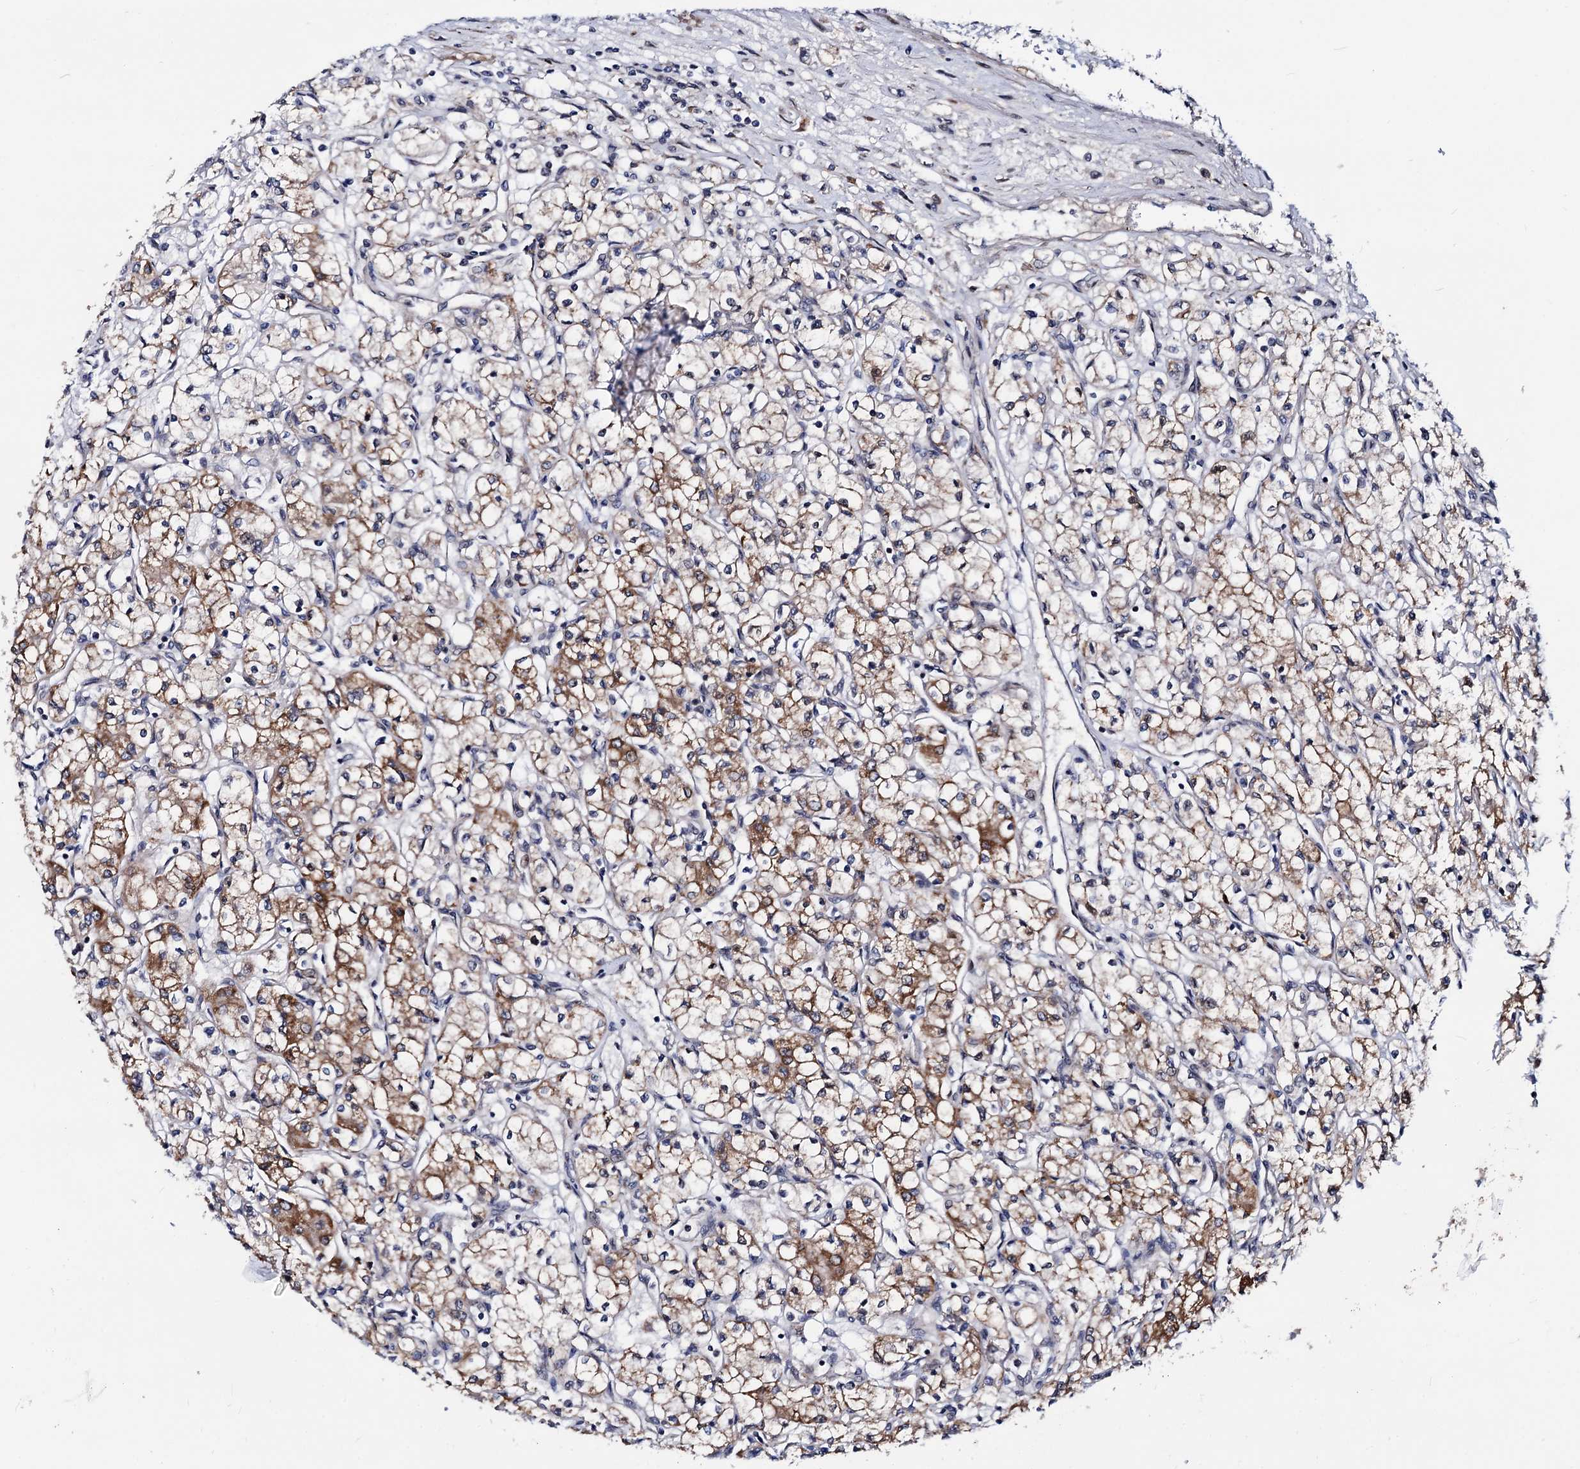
{"staining": {"intensity": "moderate", "quantity": ">75%", "location": "cytoplasmic/membranous"}, "tissue": "renal cancer", "cell_type": "Tumor cells", "image_type": "cancer", "snomed": [{"axis": "morphology", "description": "Adenocarcinoma, NOS"}, {"axis": "topography", "description": "Kidney"}], "caption": "Renal cancer (adenocarcinoma) was stained to show a protein in brown. There is medium levels of moderate cytoplasmic/membranous staining in approximately >75% of tumor cells.", "gene": "COA4", "patient": {"sex": "male", "age": 59}}